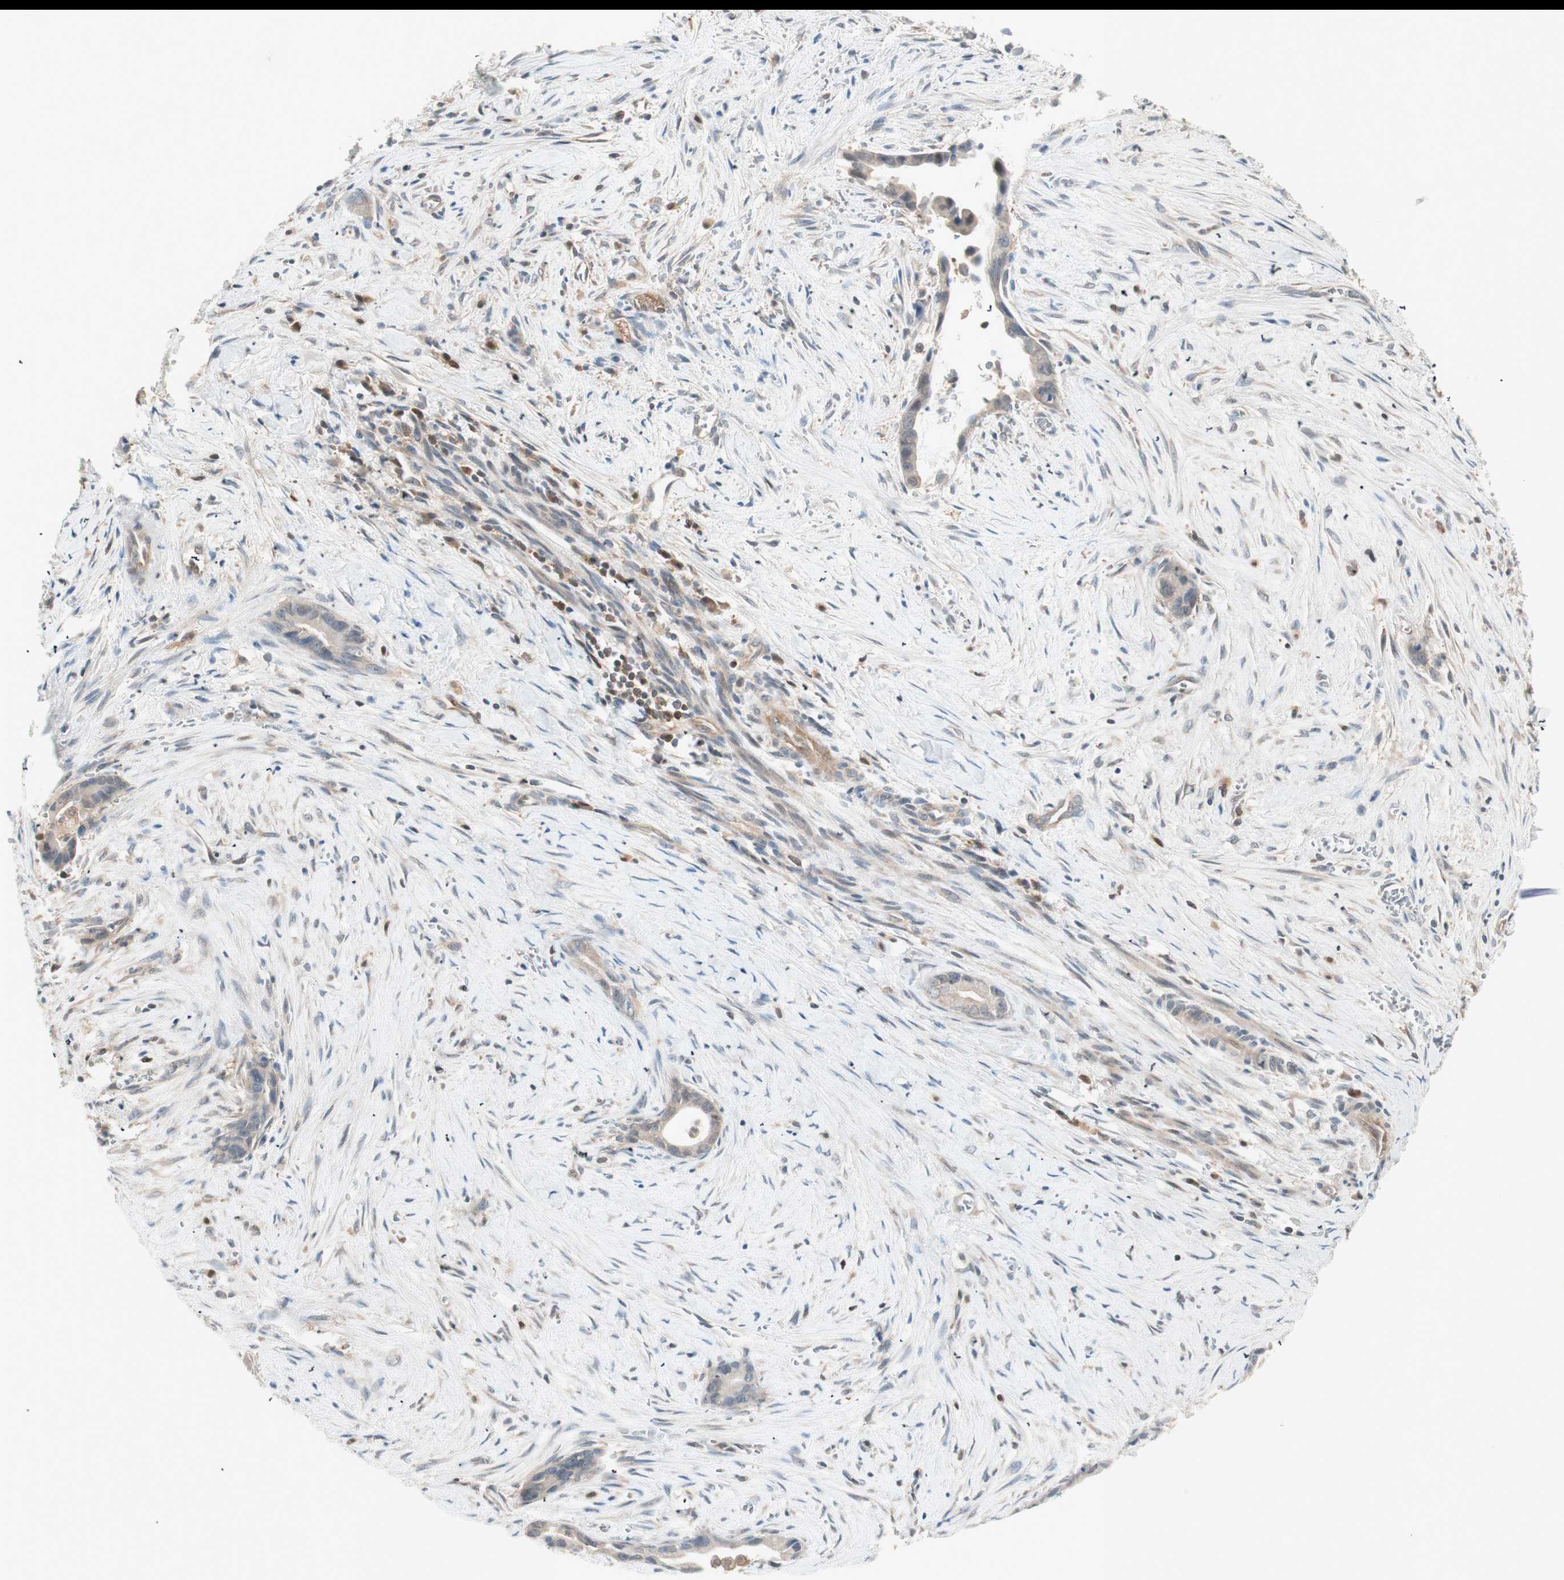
{"staining": {"intensity": "weak", "quantity": ">75%", "location": "cytoplasmic/membranous"}, "tissue": "liver cancer", "cell_type": "Tumor cells", "image_type": "cancer", "snomed": [{"axis": "morphology", "description": "Cholangiocarcinoma"}, {"axis": "topography", "description": "Liver"}], "caption": "This photomicrograph shows immunohistochemistry staining of liver cancer, with low weak cytoplasmic/membranous staining in approximately >75% of tumor cells.", "gene": "GALT", "patient": {"sex": "female", "age": 55}}